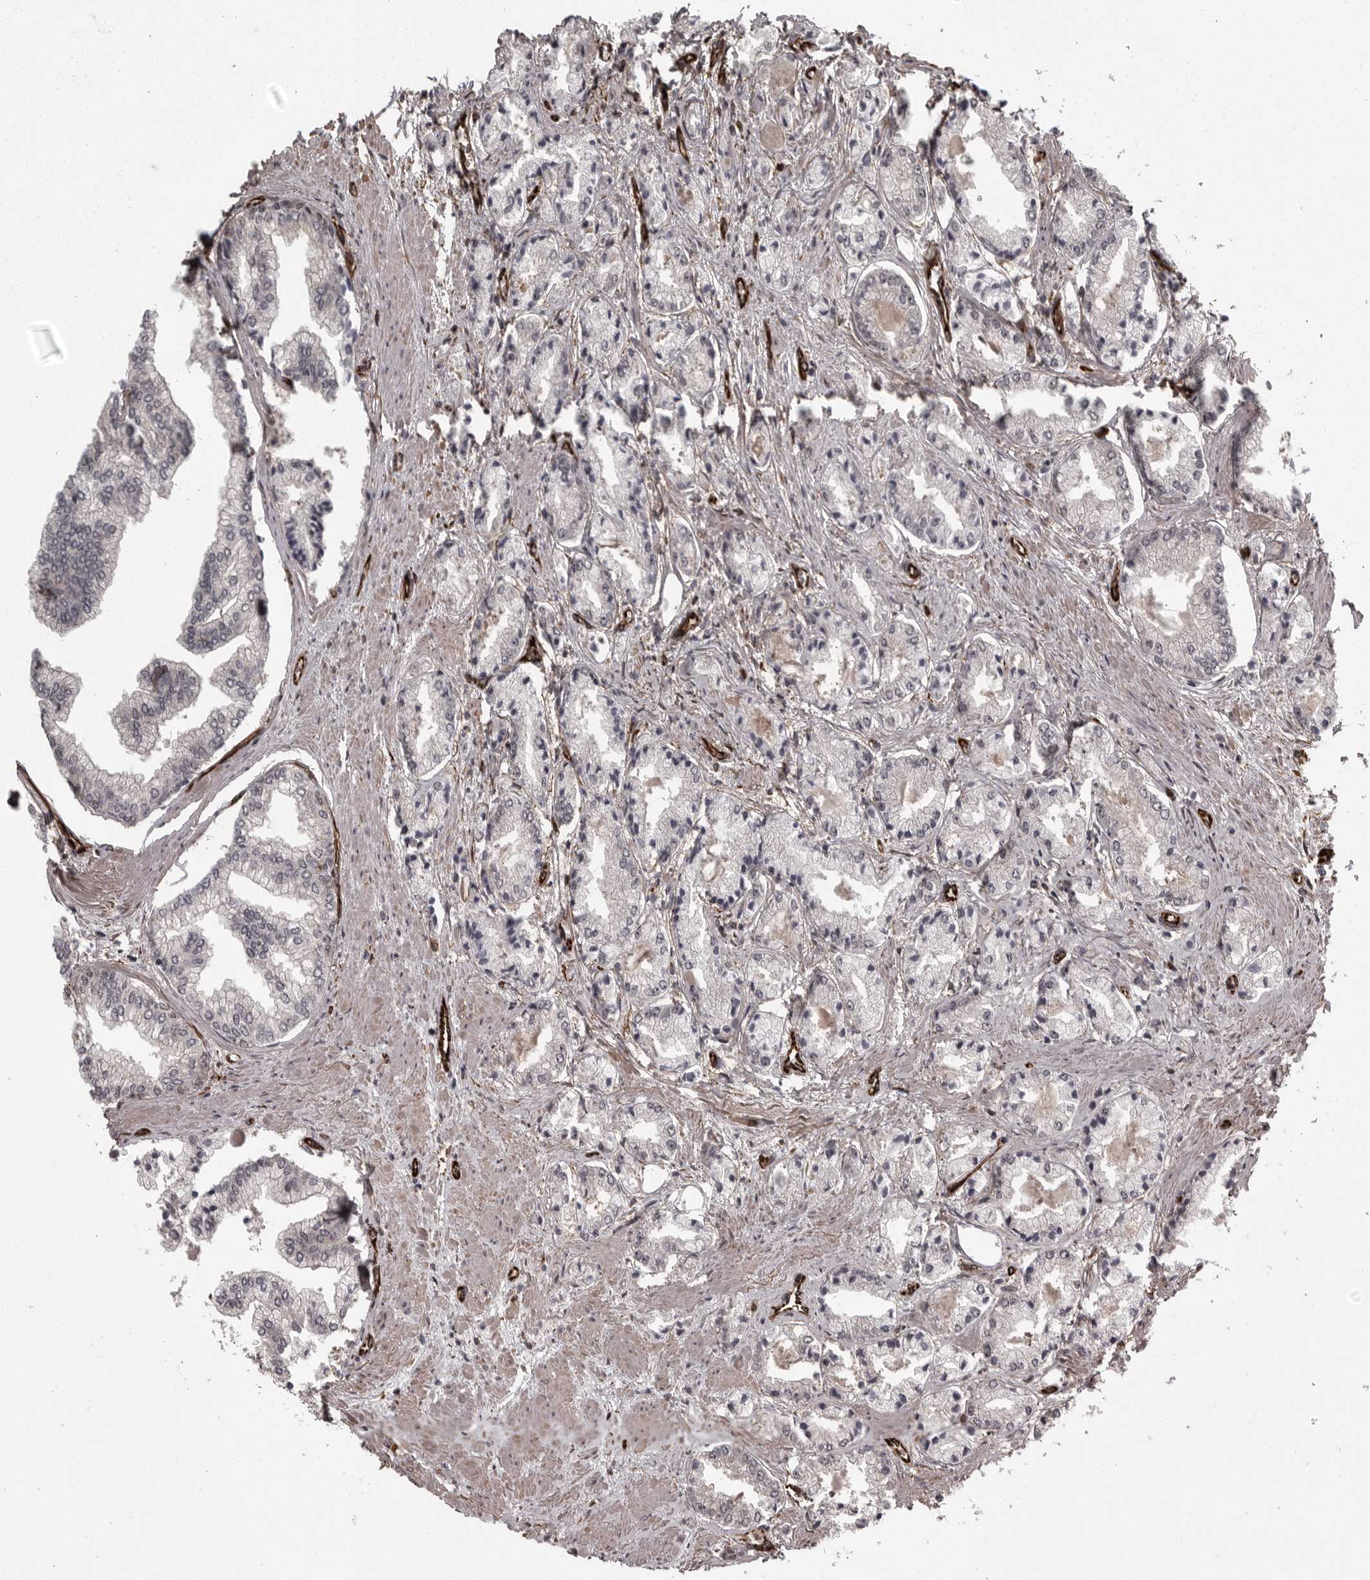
{"staining": {"intensity": "negative", "quantity": "none", "location": "none"}, "tissue": "prostate cancer", "cell_type": "Tumor cells", "image_type": "cancer", "snomed": [{"axis": "morphology", "description": "Adenocarcinoma, Low grade"}, {"axis": "topography", "description": "Prostate"}], "caption": "Immunohistochemistry image of human prostate low-grade adenocarcinoma stained for a protein (brown), which demonstrates no expression in tumor cells.", "gene": "FAAP100", "patient": {"sex": "male", "age": 52}}